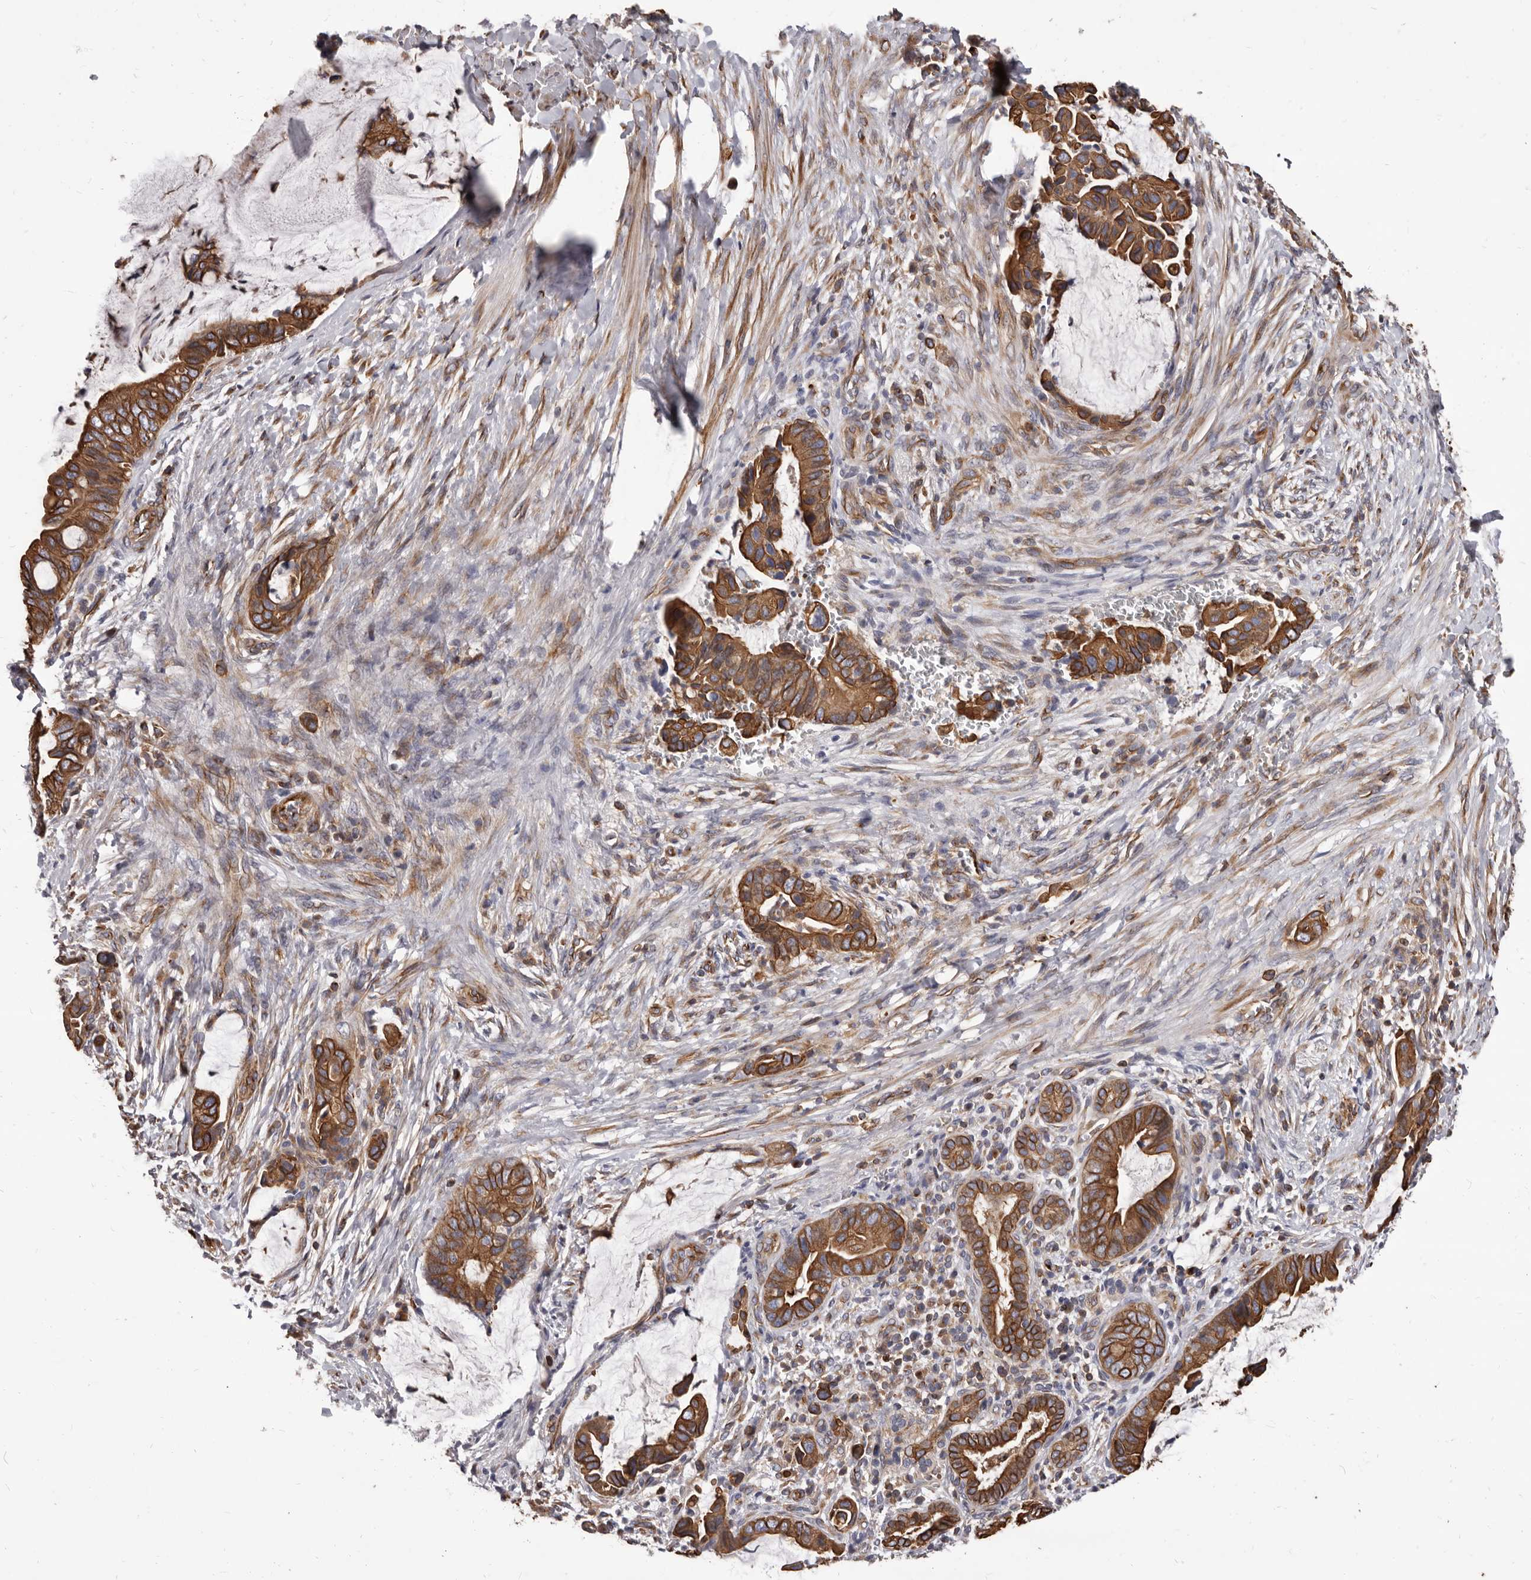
{"staining": {"intensity": "moderate", "quantity": ">75%", "location": "cytoplasmic/membranous"}, "tissue": "pancreatic cancer", "cell_type": "Tumor cells", "image_type": "cancer", "snomed": [{"axis": "morphology", "description": "Adenocarcinoma, NOS"}, {"axis": "topography", "description": "Pancreas"}], "caption": "Immunohistochemical staining of pancreatic cancer (adenocarcinoma) reveals medium levels of moderate cytoplasmic/membranous protein expression in about >75% of tumor cells.", "gene": "NIBAN1", "patient": {"sex": "male", "age": 75}}